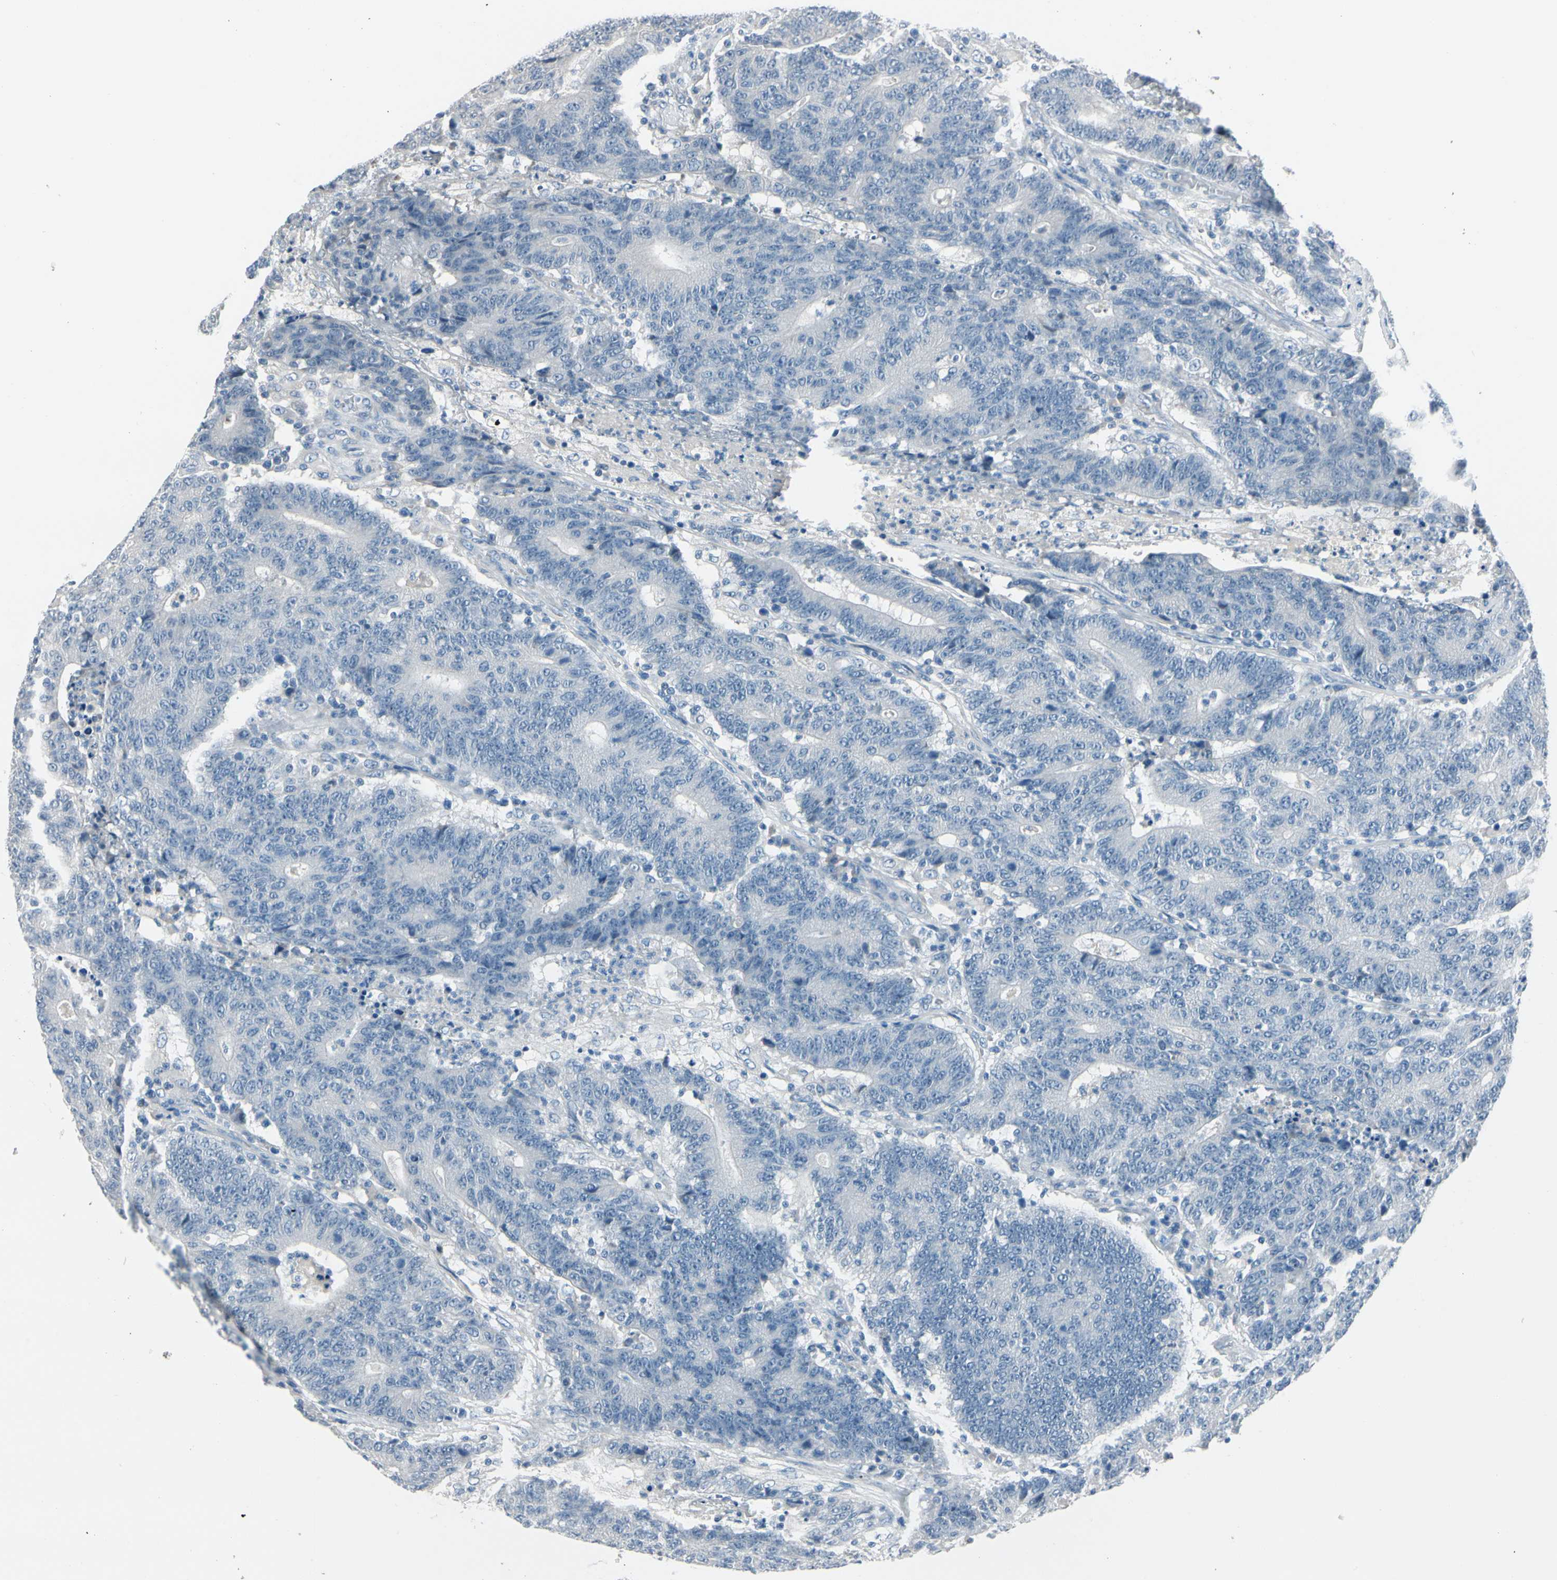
{"staining": {"intensity": "negative", "quantity": "none", "location": "none"}, "tissue": "colorectal cancer", "cell_type": "Tumor cells", "image_type": "cancer", "snomed": [{"axis": "morphology", "description": "Normal tissue, NOS"}, {"axis": "morphology", "description": "Adenocarcinoma, NOS"}, {"axis": "topography", "description": "Colon"}], "caption": "Immunohistochemistry (IHC) histopathology image of neoplastic tissue: human colorectal cancer (adenocarcinoma) stained with DAB (3,3'-diaminobenzidine) shows no significant protein staining in tumor cells.", "gene": "PGR", "patient": {"sex": "female", "age": 75}}